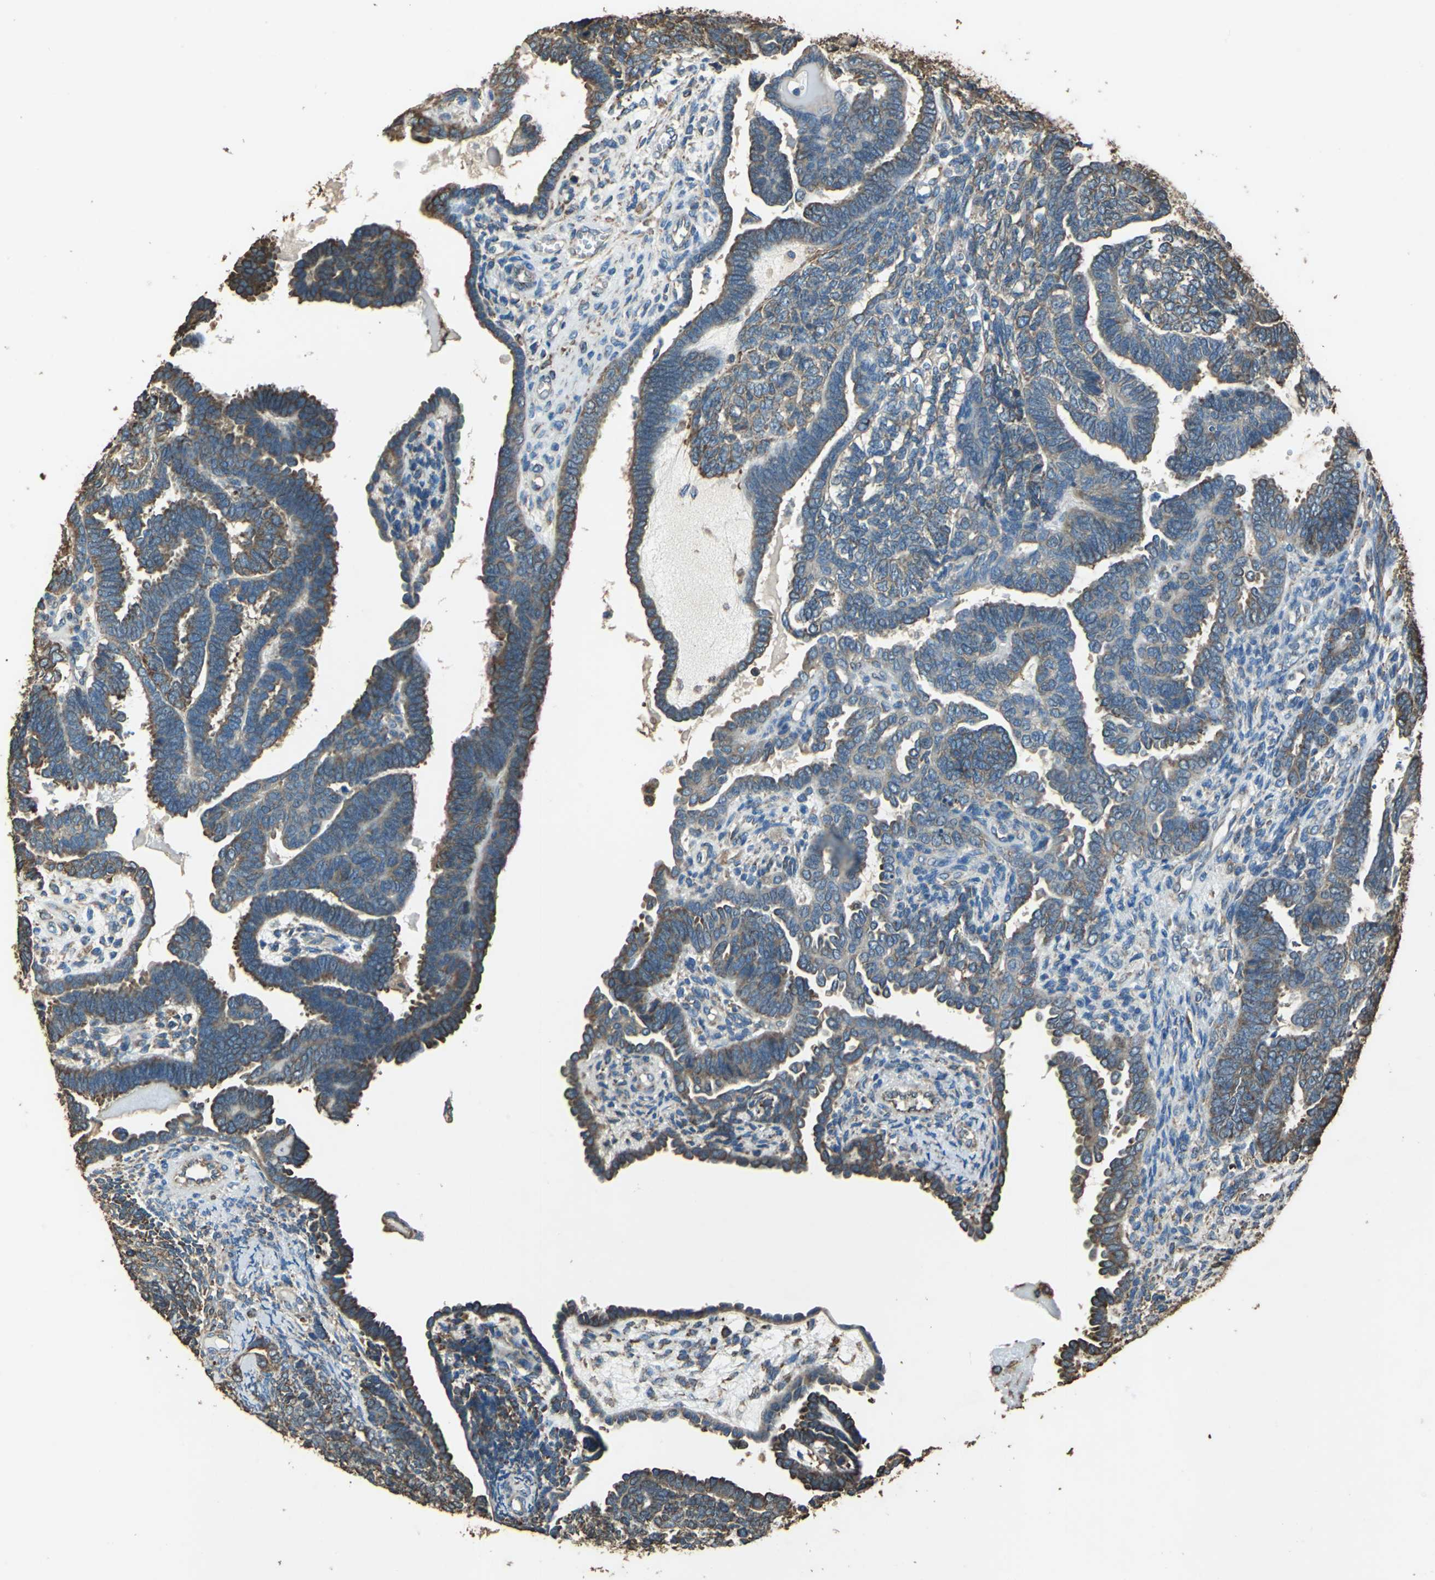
{"staining": {"intensity": "strong", "quantity": "25%-75%", "location": "cytoplasmic/membranous"}, "tissue": "endometrial cancer", "cell_type": "Tumor cells", "image_type": "cancer", "snomed": [{"axis": "morphology", "description": "Neoplasm, malignant, NOS"}, {"axis": "topography", "description": "Endometrium"}], "caption": "A photomicrograph showing strong cytoplasmic/membranous staining in about 25%-75% of tumor cells in malignant neoplasm (endometrial), as visualized by brown immunohistochemical staining.", "gene": "GPANK1", "patient": {"sex": "female", "age": 74}}